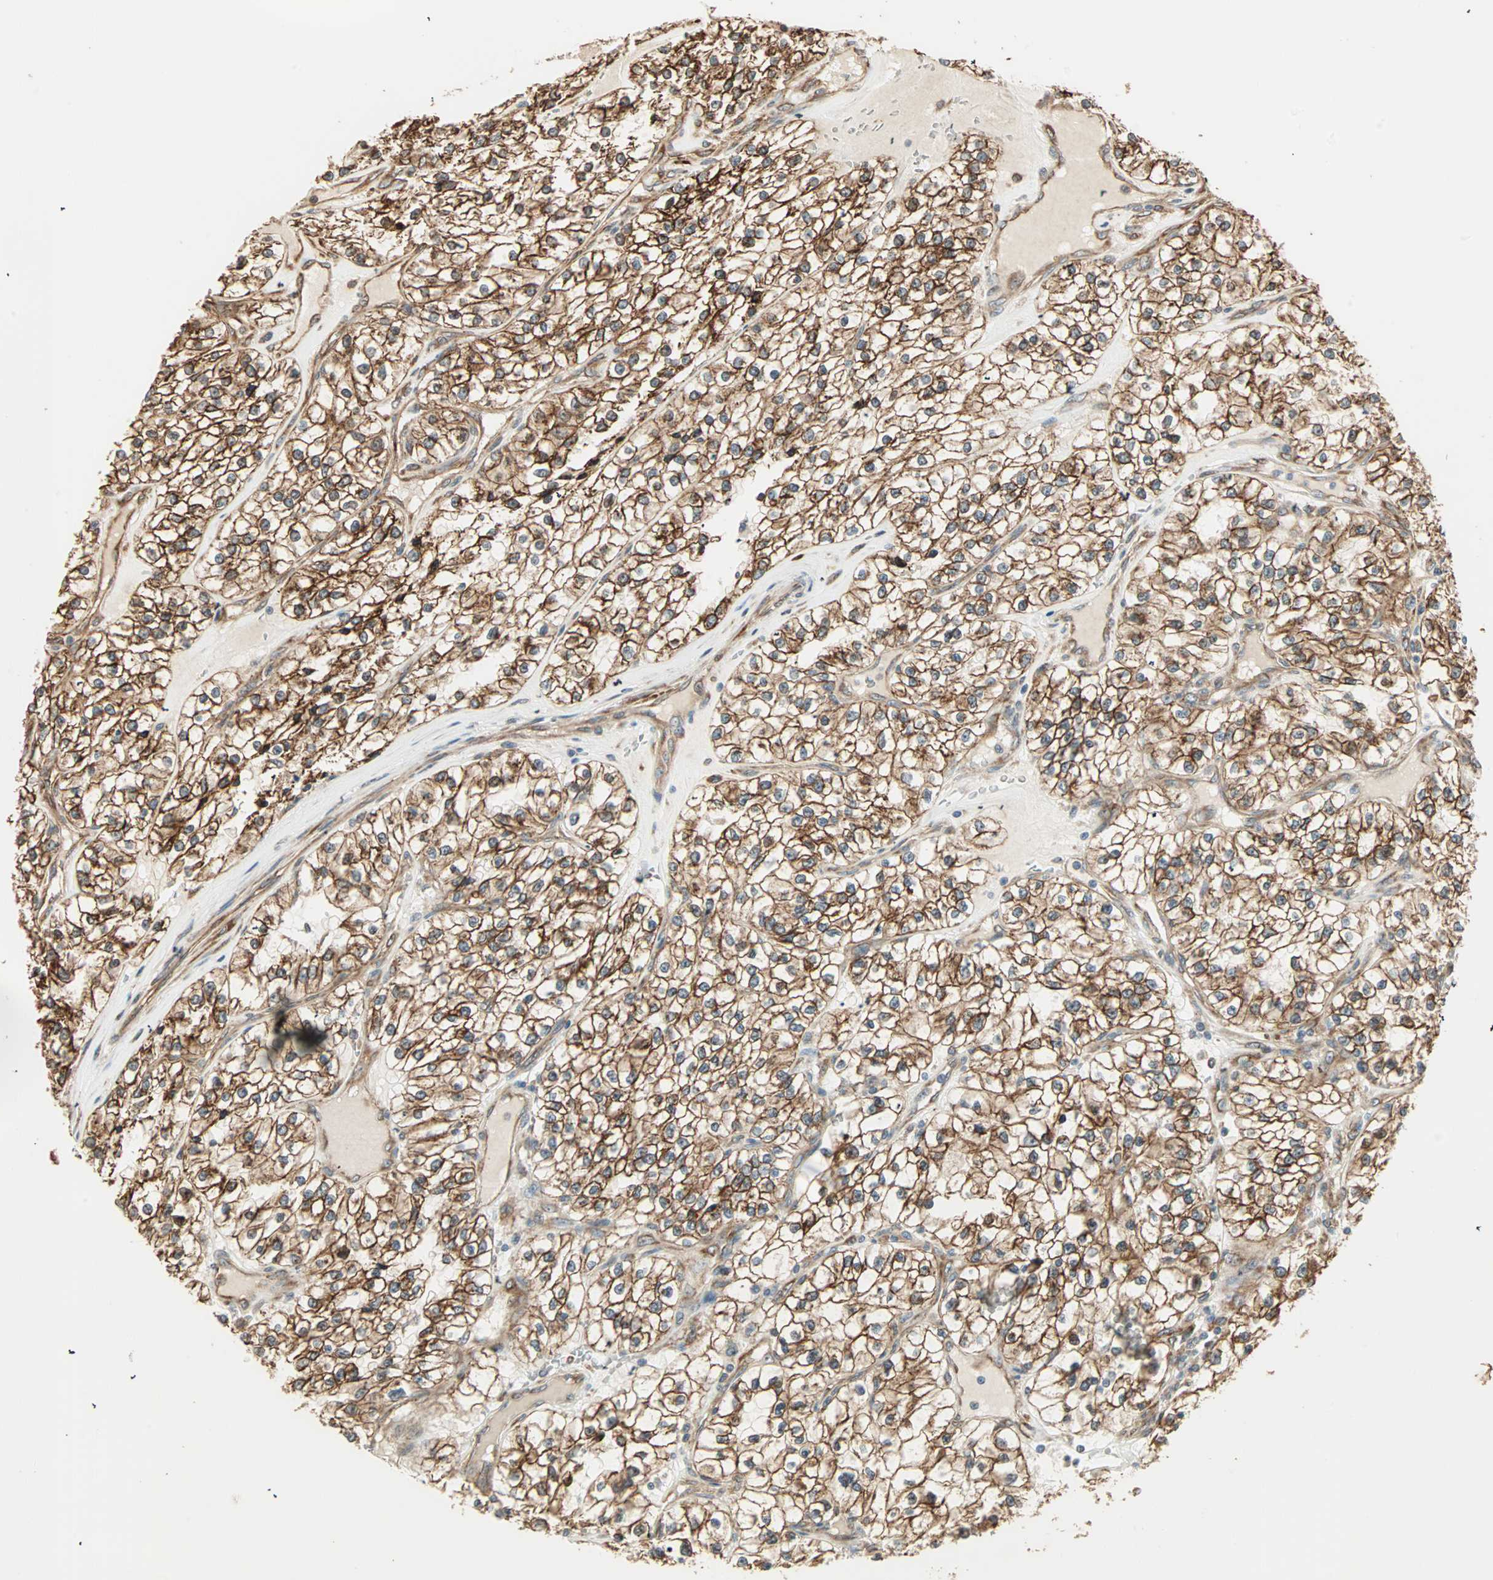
{"staining": {"intensity": "strong", "quantity": ">75%", "location": "cytoplasmic/membranous"}, "tissue": "renal cancer", "cell_type": "Tumor cells", "image_type": "cancer", "snomed": [{"axis": "morphology", "description": "Adenocarcinoma, NOS"}, {"axis": "topography", "description": "Kidney"}], "caption": "Renal cancer (adenocarcinoma) stained for a protein demonstrates strong cytoplasmic/membranous positivity in tumor cells.", "gene": "P4HA1", "patient": {"sex": "female", "age": 57}}